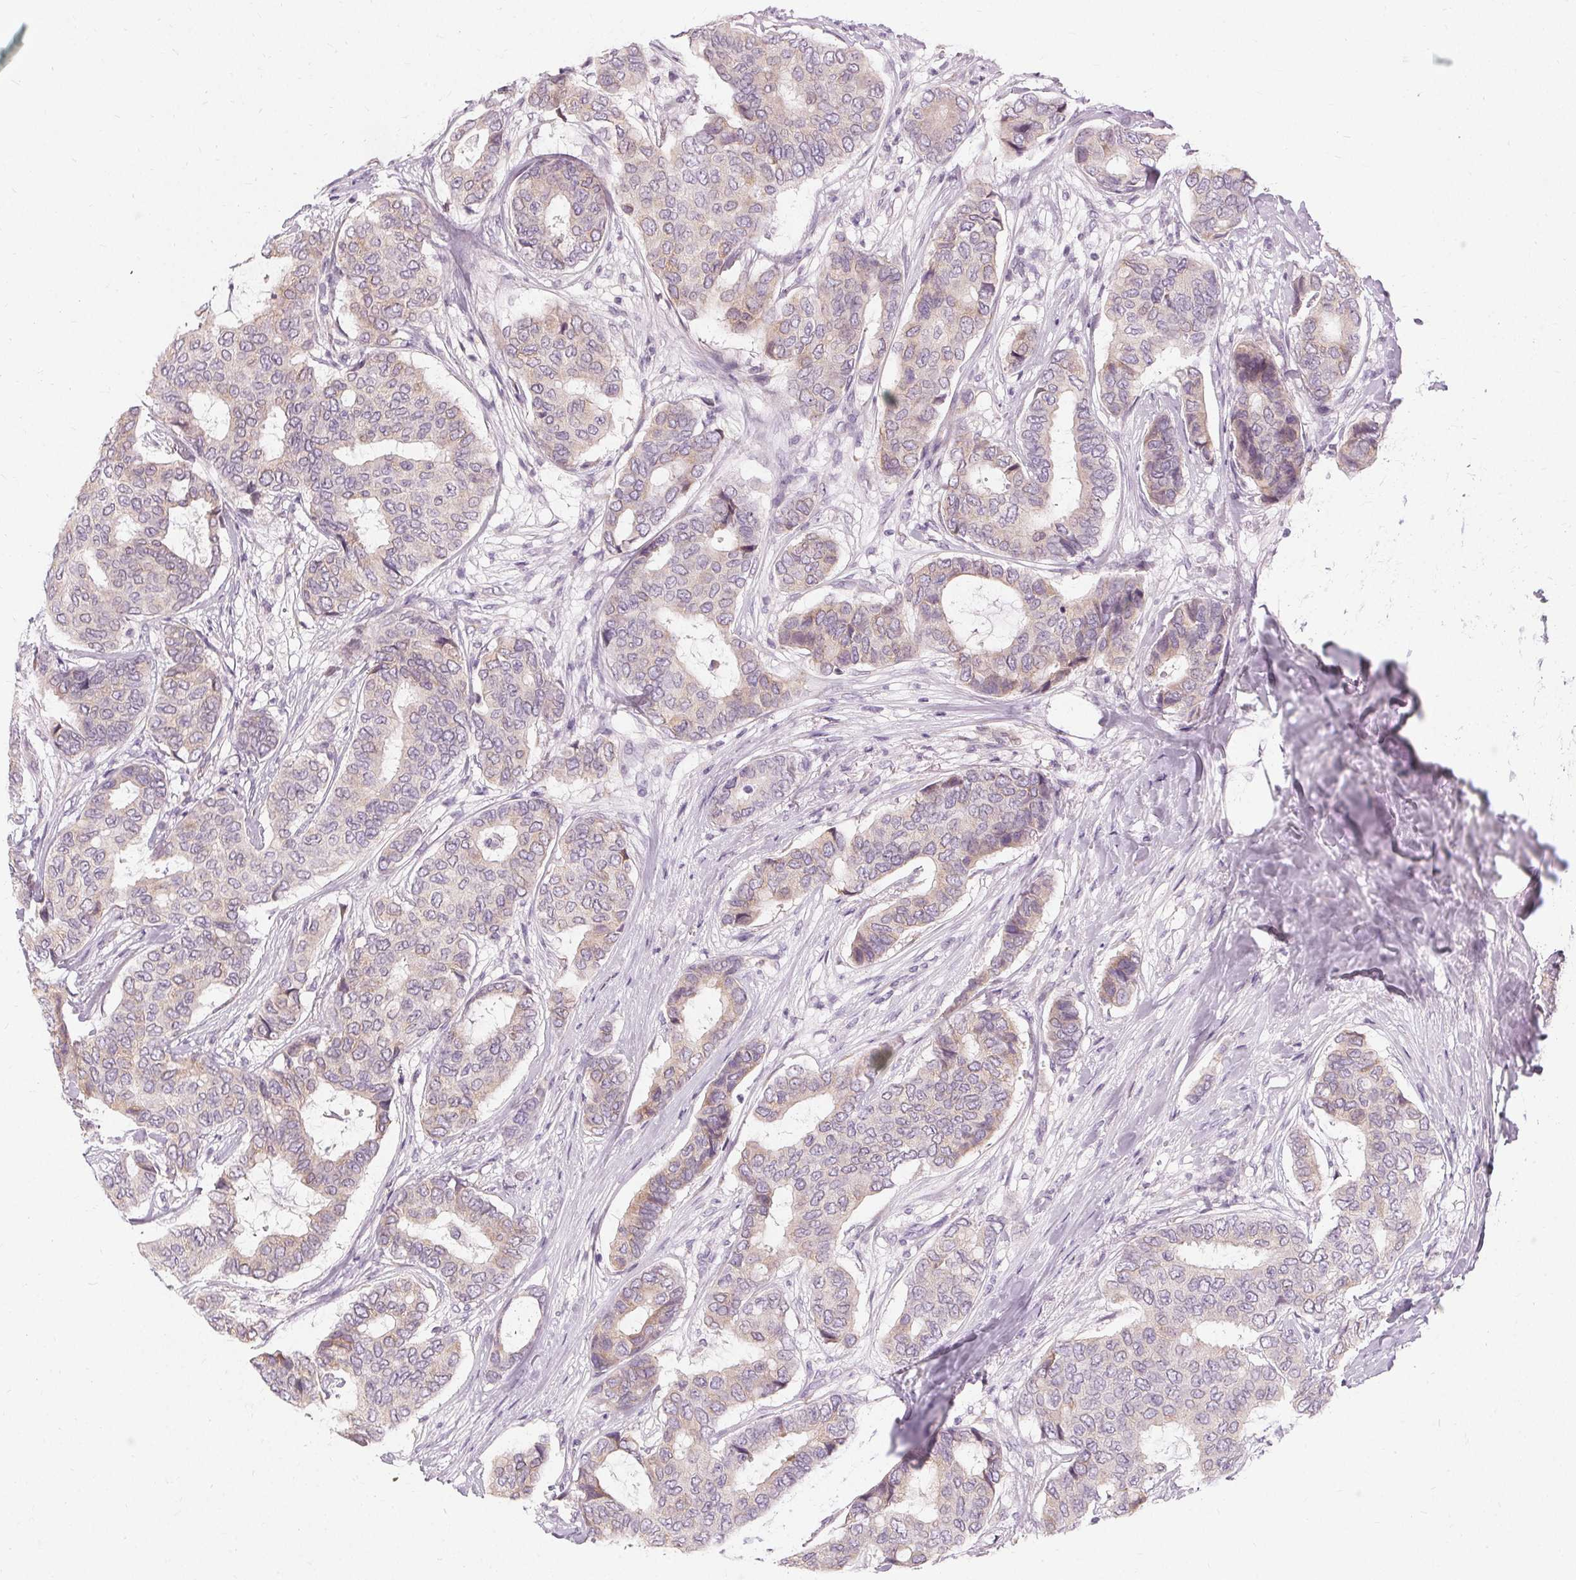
{"staining": {"intensity": "negative", "quantity": "none", "location": "none"}, "tissue": "breast cancer", "cell_type": "Tumor cells", "image_type": "cancer", "snomed": [{"axis": "morphology", "description": "Duct carcinoma"}, {"axis": "topography", "description": "Breast"}], "caption": "There is no significant positivity in tumor cells of invasive ductal carcinoma (breast).", "gene": "FCRL3", "patient": {"sex": "female", "age": 75}}